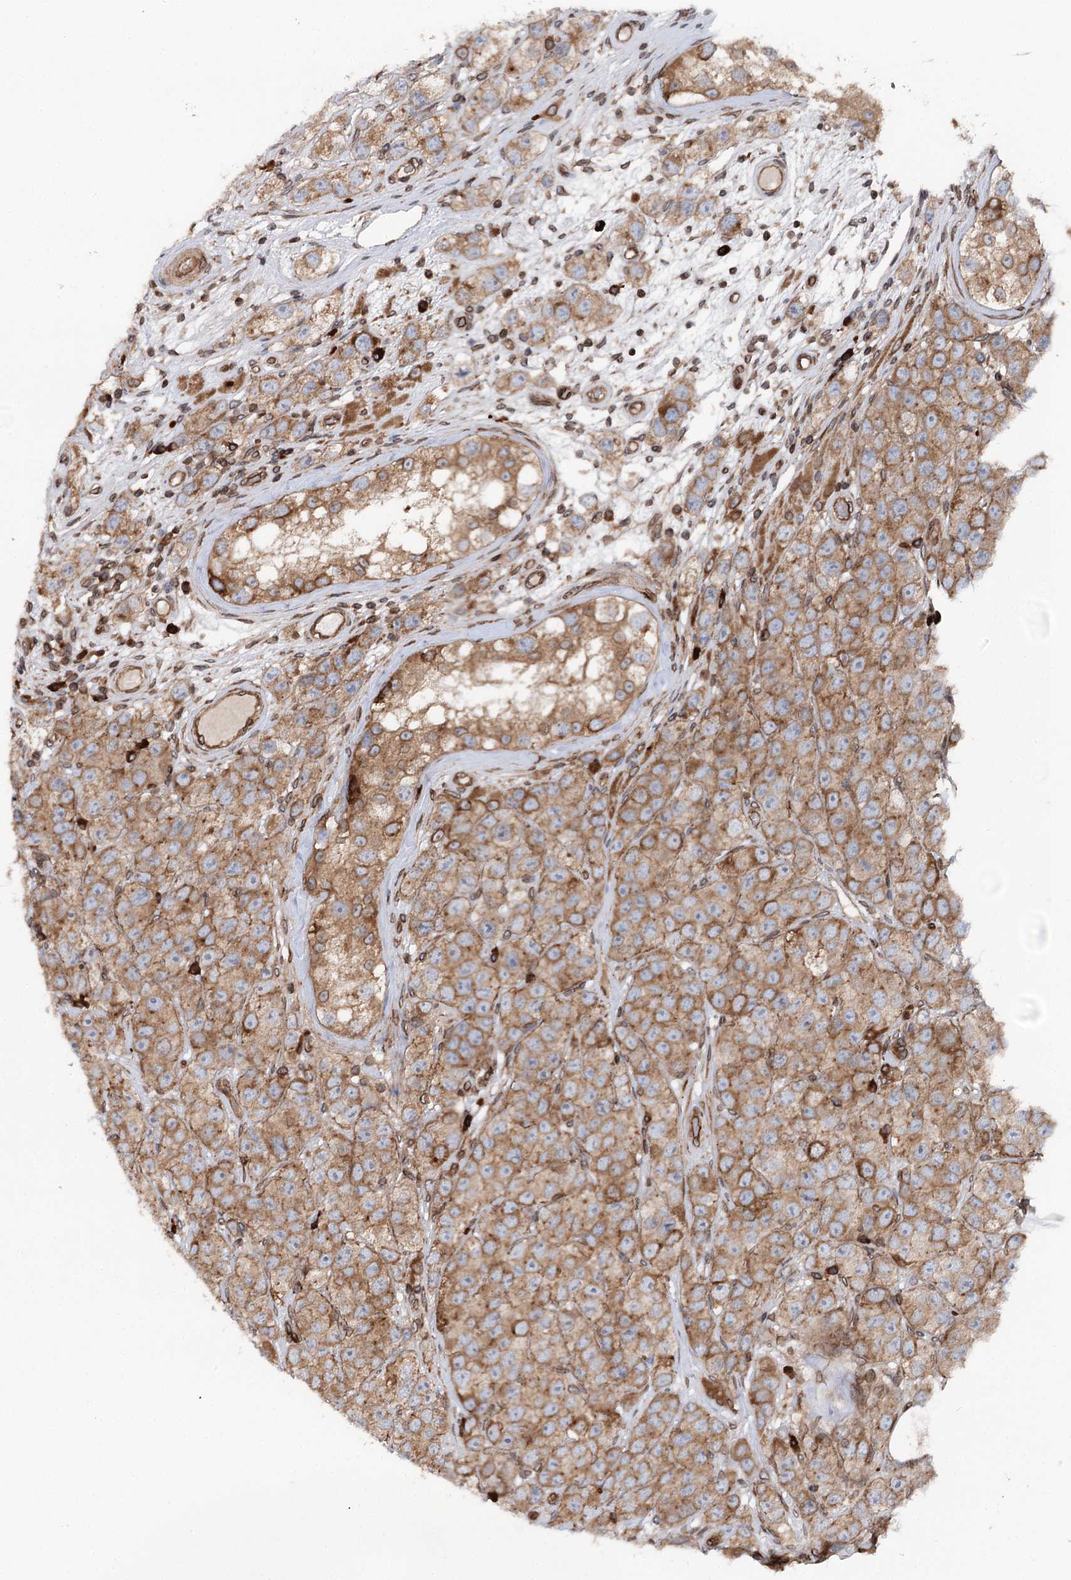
{"staining": {"intensity": "moderate", "quantity": ">75%", "location": "cytoplasmic/membranous"}, "tissue": "testis cancer", "cell_type": "Tumor cells", "image_type": "cancer", "snomed": [{"axis": "morphology", "description": "Seminoma, NOS"}, {"axis": "topography", "description": "Testis"}], "caption": "A brown stain labels moderate cytoplasmic/membranous positivity of a protein in human testis cancer (seminoma) tumor cells.", "gene": "FGFR1OP2", "patient": {"sex": "male", "age": 28}}